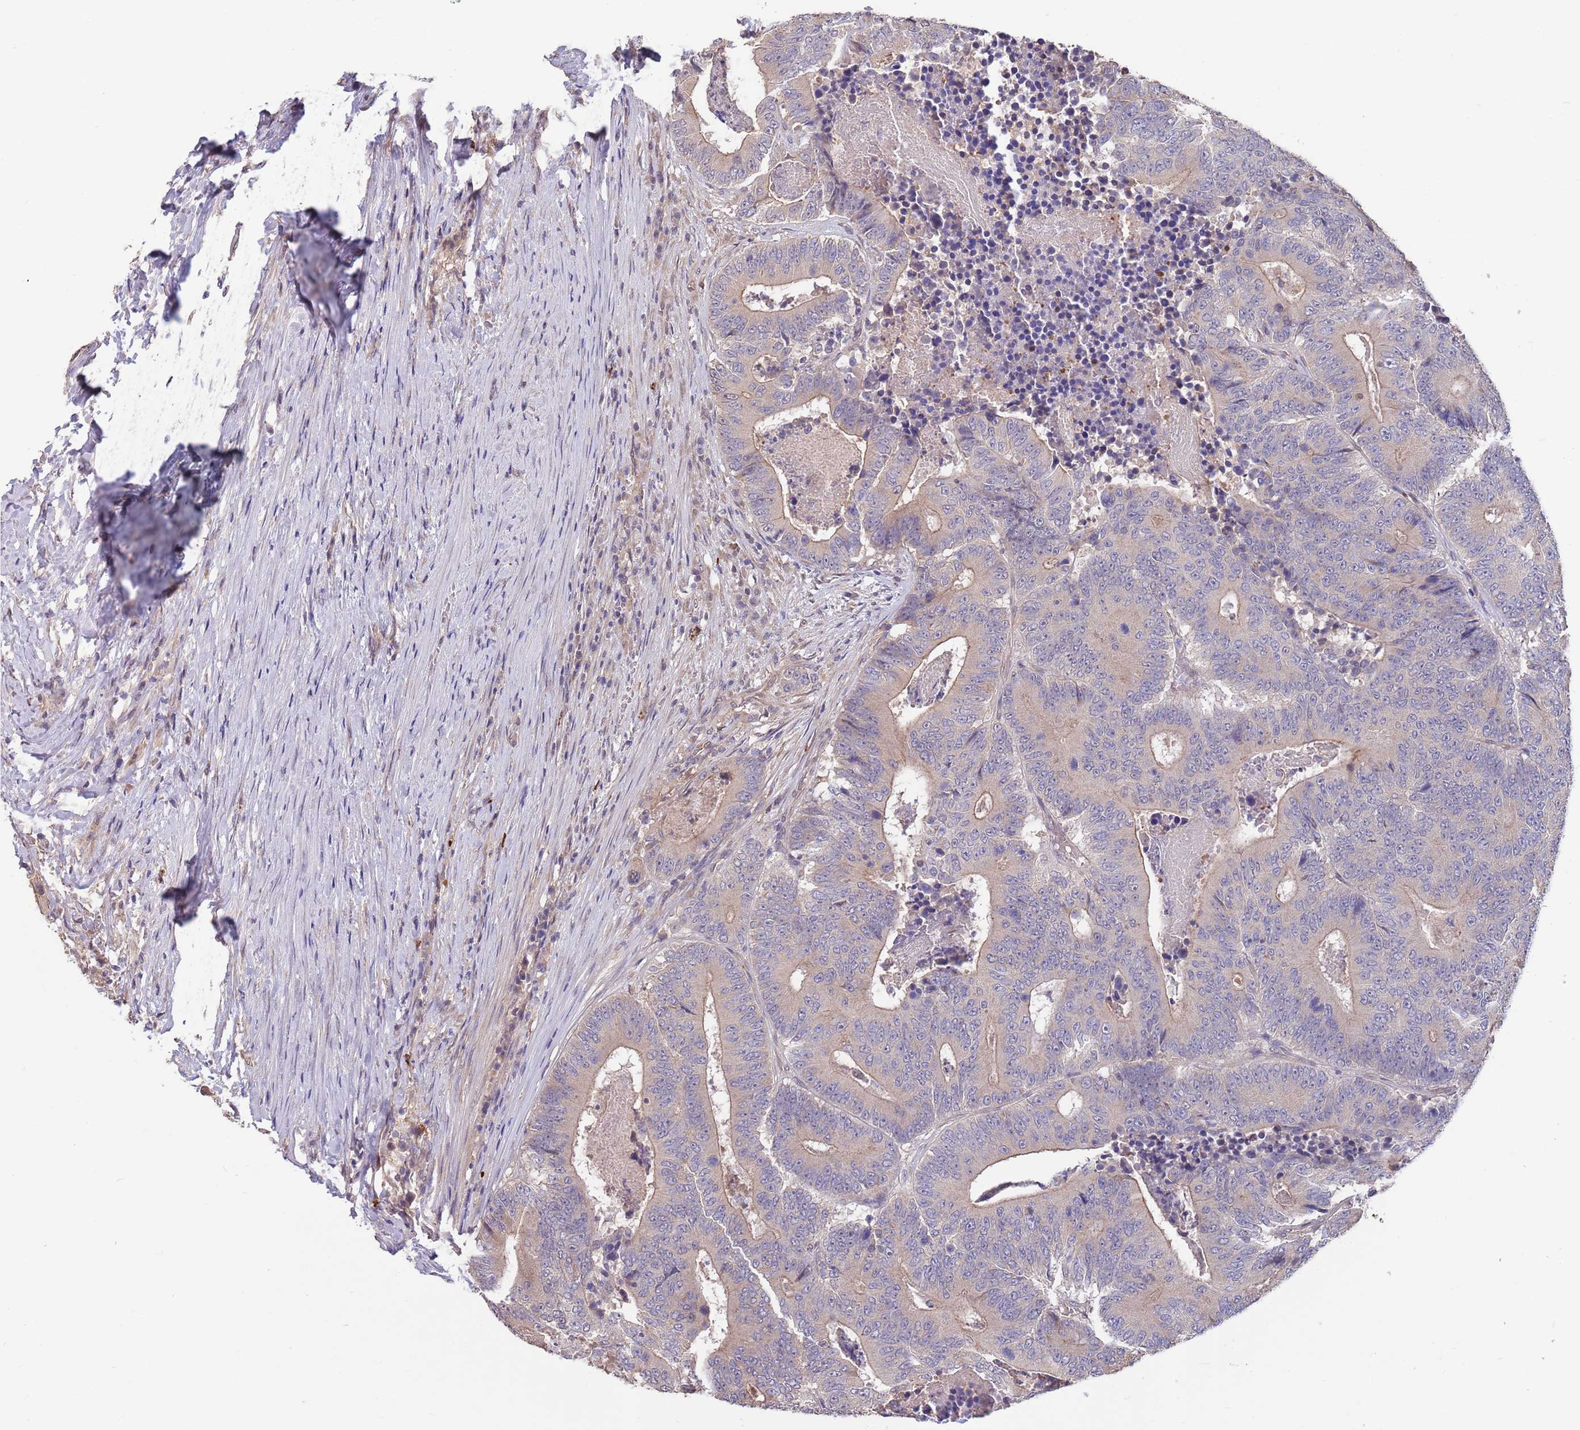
{"staining": {"intensity": "moderate", "quantity": "<25%", "location": "cytoplasmic/membranous"}, "tissue": "colorectal cancer", "cell_type": "Tumor cells", "image_type": "cancer", "snomed": [{"axis": "morphology", "description": "Adenocarcinoma, NOS"}, {"axis": "topography", "description": "Colon"}], "caption": "Immunohistochemistry (IHC) (DAB (3,3'-diaminobenzidine)) staining of human colorectal cancer (adenocarcinoma) demonstrates moderate cytoplasmic/membranous protein positivity in about <25% of tumor cells.", "gene": "MARVELD2", "patient": {"sex": "male", "age": 83}}